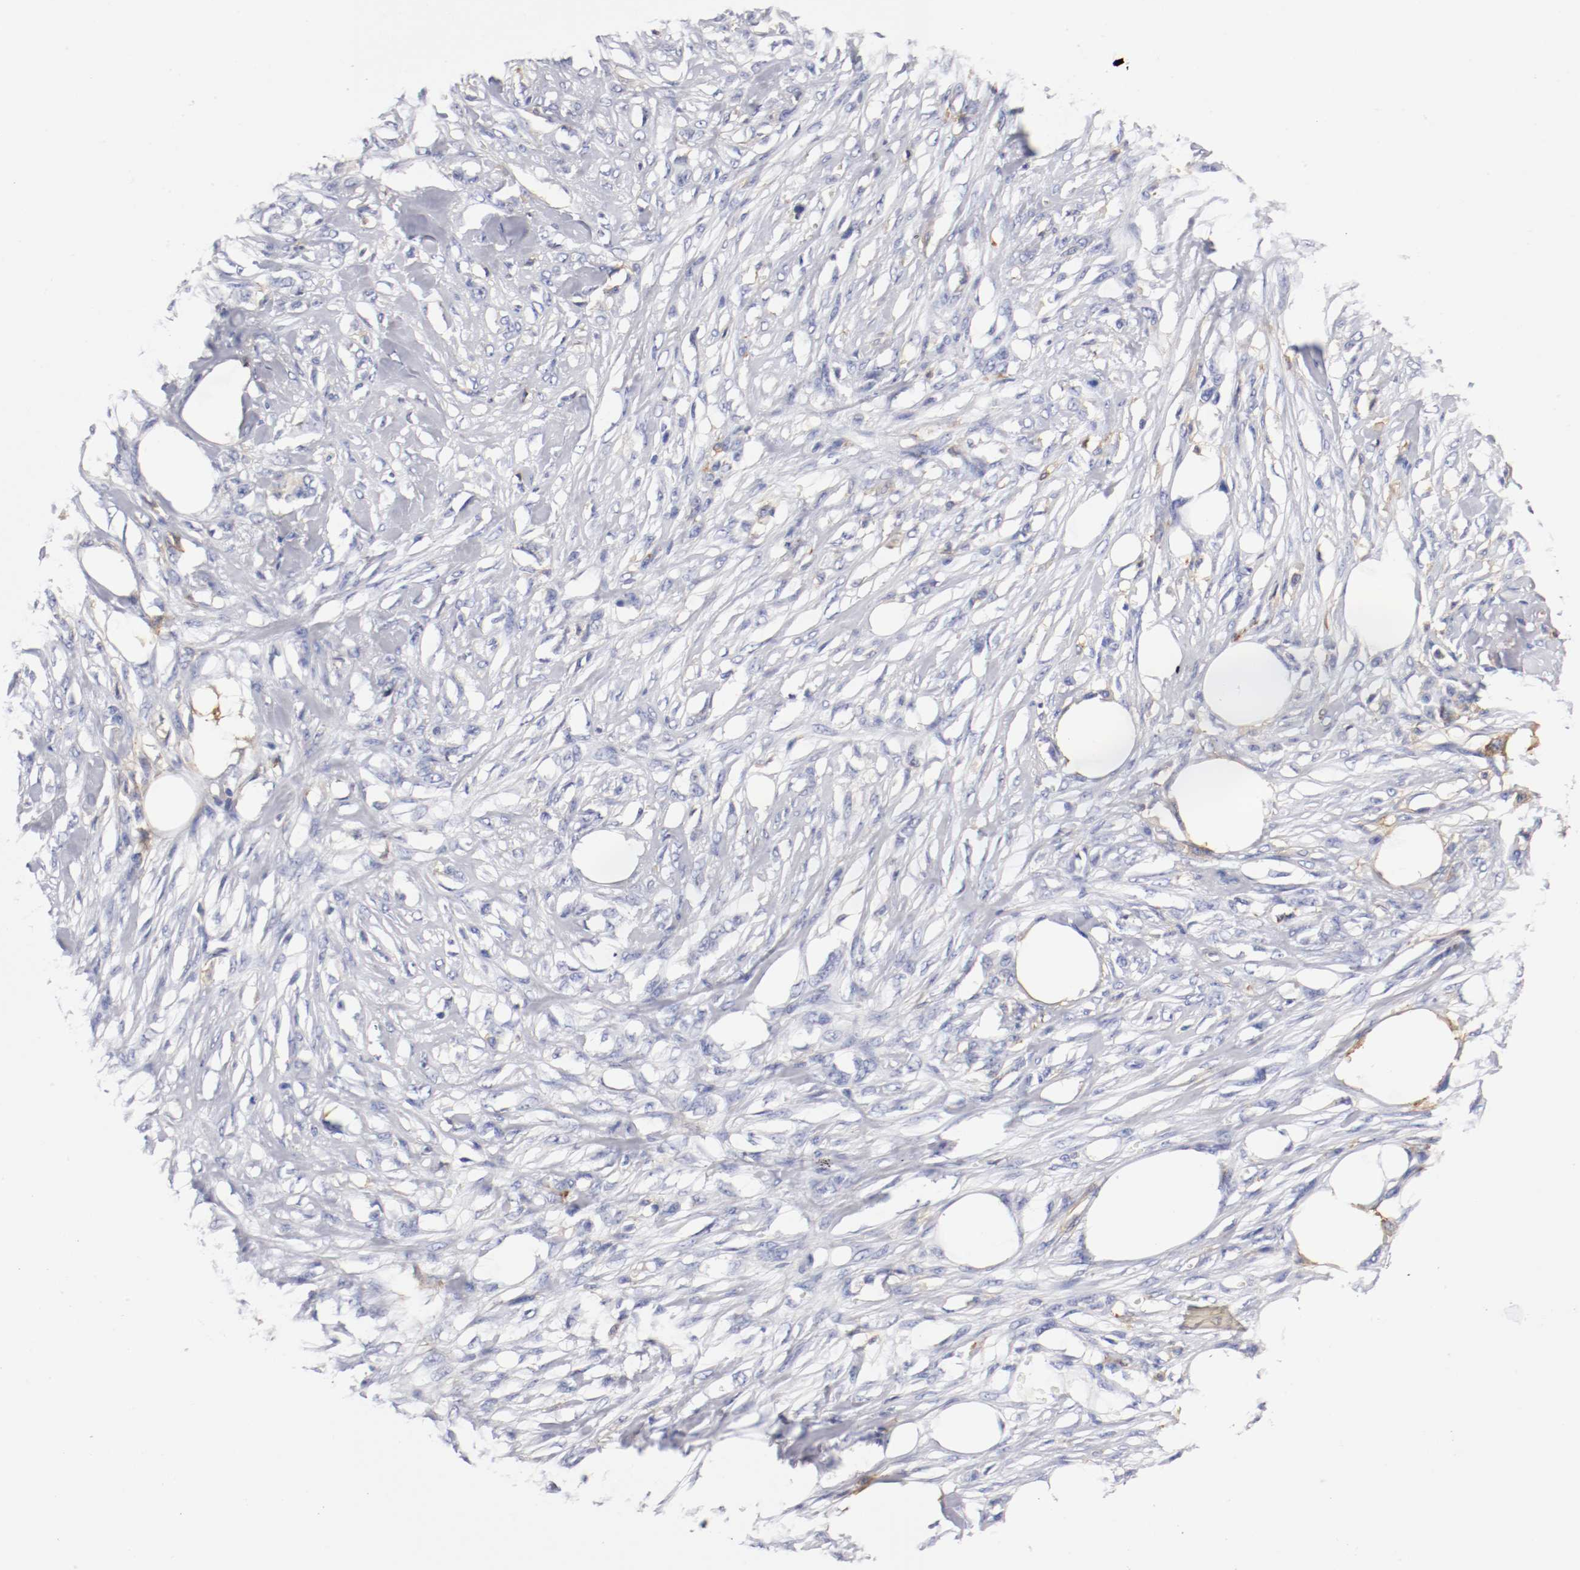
{"staining": {"intensity": "negative", "quantity": "none", "location": "none"}, "tissue": "skin cancer", "cell_type": "Tumor cells", "image_type": "cancer", "snomed": [{"axis": "morphology", "description": "Normal tissue, NOS"}, {"axis": "morphology", "description": "Squamous cell carcinoma, NOS"}, {"axis": "topography", "description": "Skin"}], "caption": "This photomicrograph is of squamous cell carcinoma (skin) stained with immunohistochemistry to label a protein in brown with the nuclei are counter-stained blue. There is no staining in tumor cells. (Immunohistochemistry (ihc), brightfield microscopy, high magnification).", "gene": "ITGAX", "patient": {"sex": "female", "age": 59}}